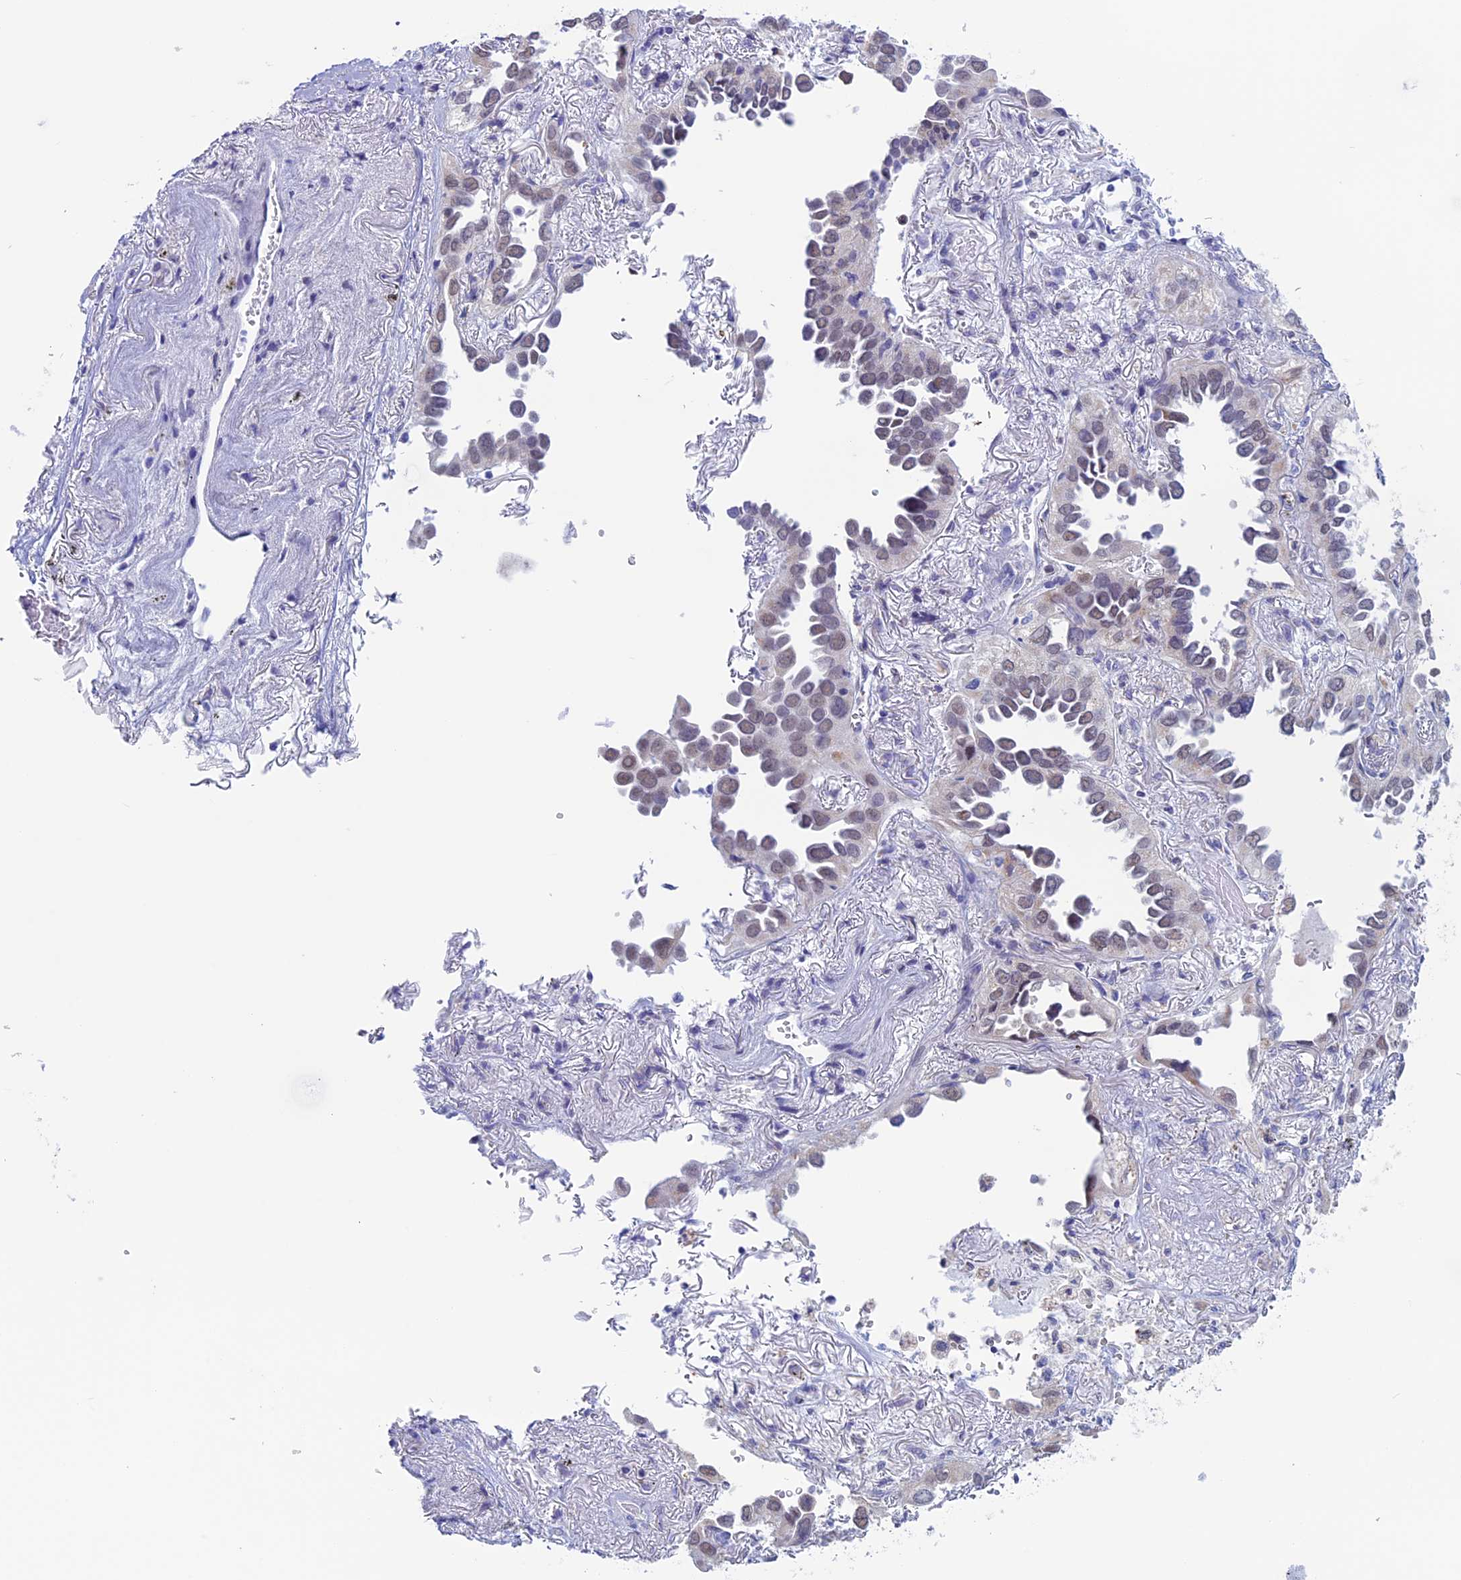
{"staining": {"intensity": "weak", "quantity": "<25%", "location": "cytoplasmic/membranous,nuclear"}, "tissue": "lung cancer", "cell_type": "Tumor cells", "image_type": "cancer", "snomed": [{"axis": "morphology", "description": "Adenocarcinoma, NOS"}, {"axis": "topography", "description": "Lung"}], "caption": "Lung cancer (adenocarcinoma) stained for a protein using immunohistochemistry reveals no staining tumor cells.", "gene": "LHFPL2", "patient": {"sex": "female", "age": 76}}